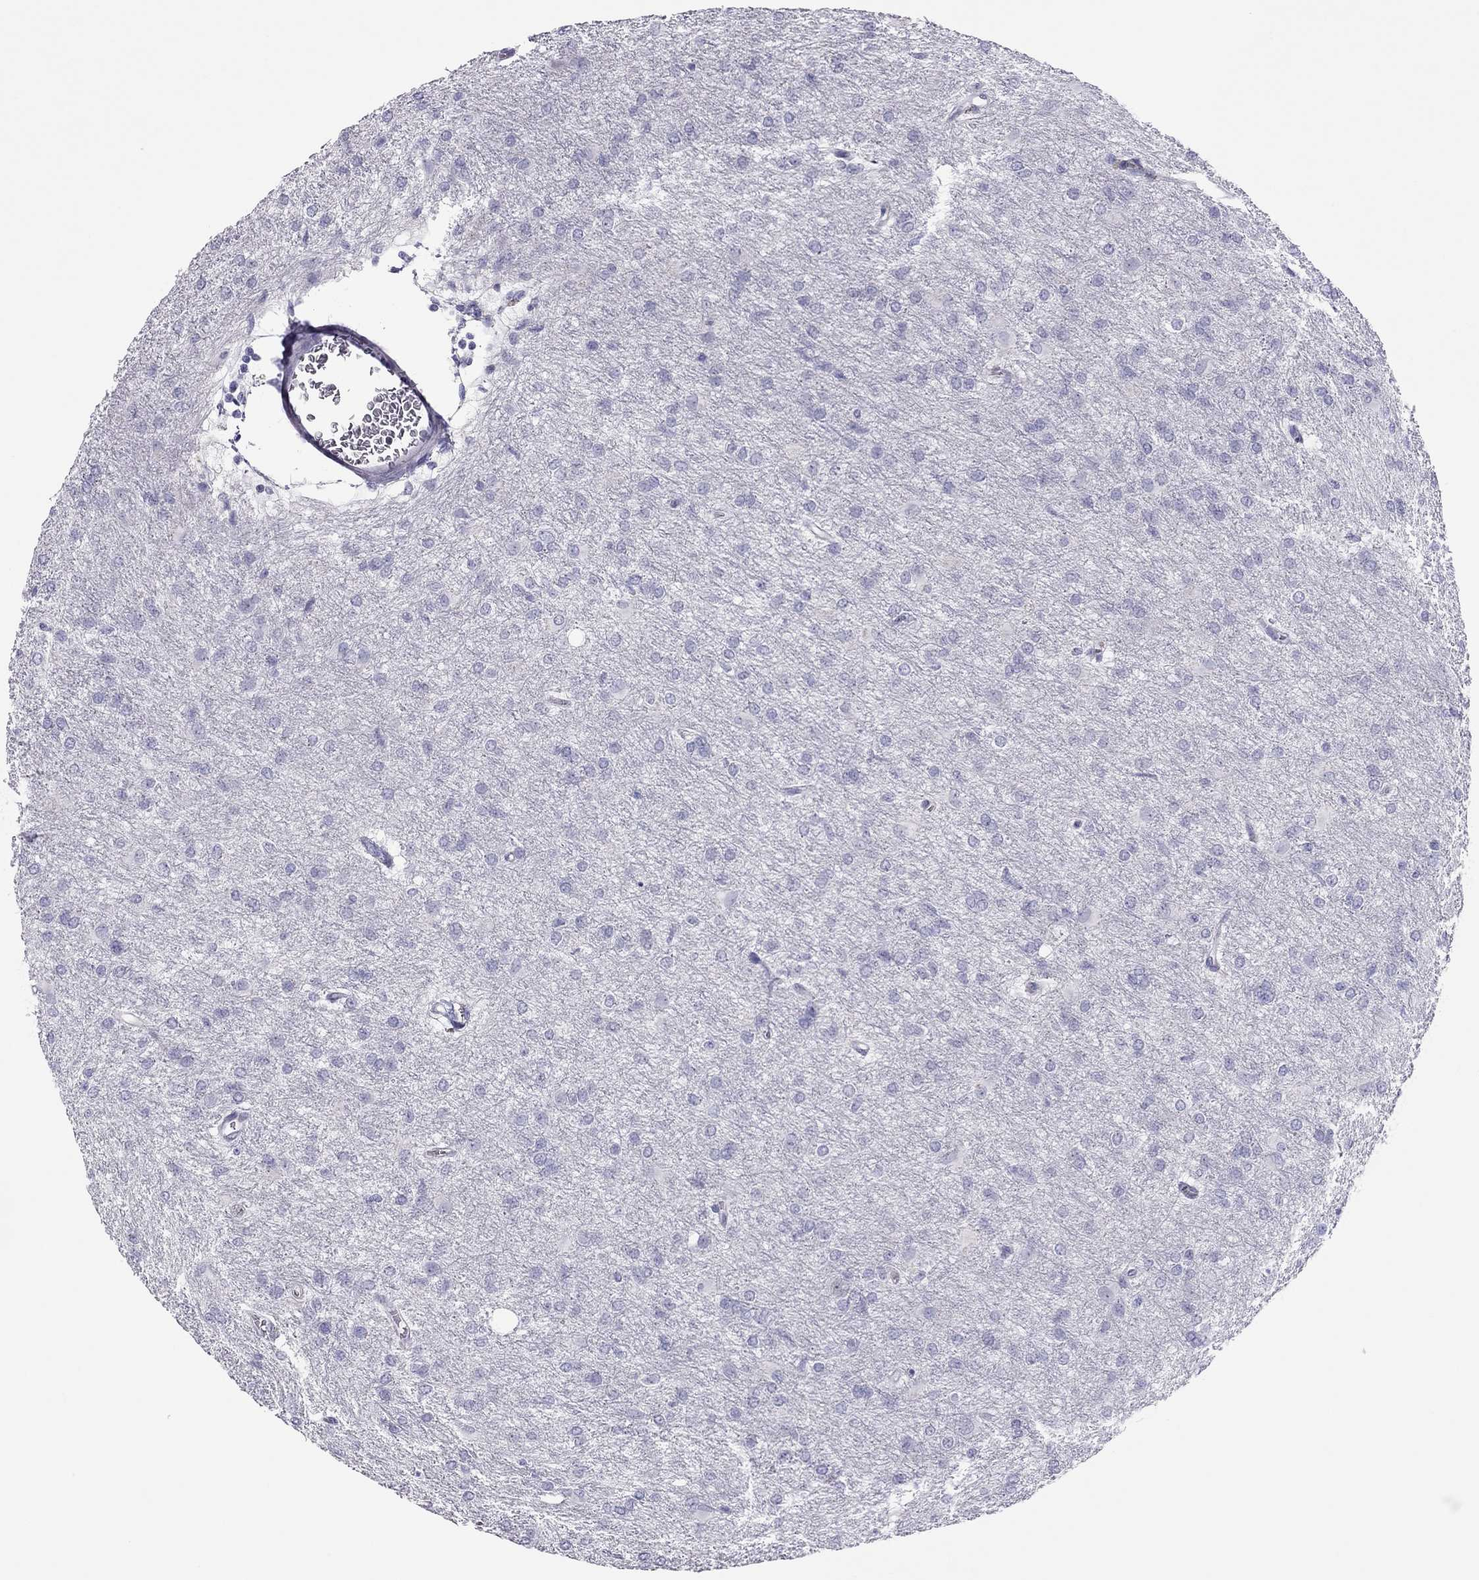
{"staining": {"intensity": "negative", "quantity": "none", "location": "none"}, "tissue": "glioma", "cell_type": "Tumor cells", "image_type": "cancer", "snomed": [{"axis": "morphology", "description": "Glioma, malignant, High grade"}, {"axis": "topography", "description": "Brain"}], "caption": "A photomicrograph of malignant high-grade glioma stained for a protein shows no brown staining in tumor cells.", "gene": "TEX14", "patient": {"sex": "male", "age": 68}}